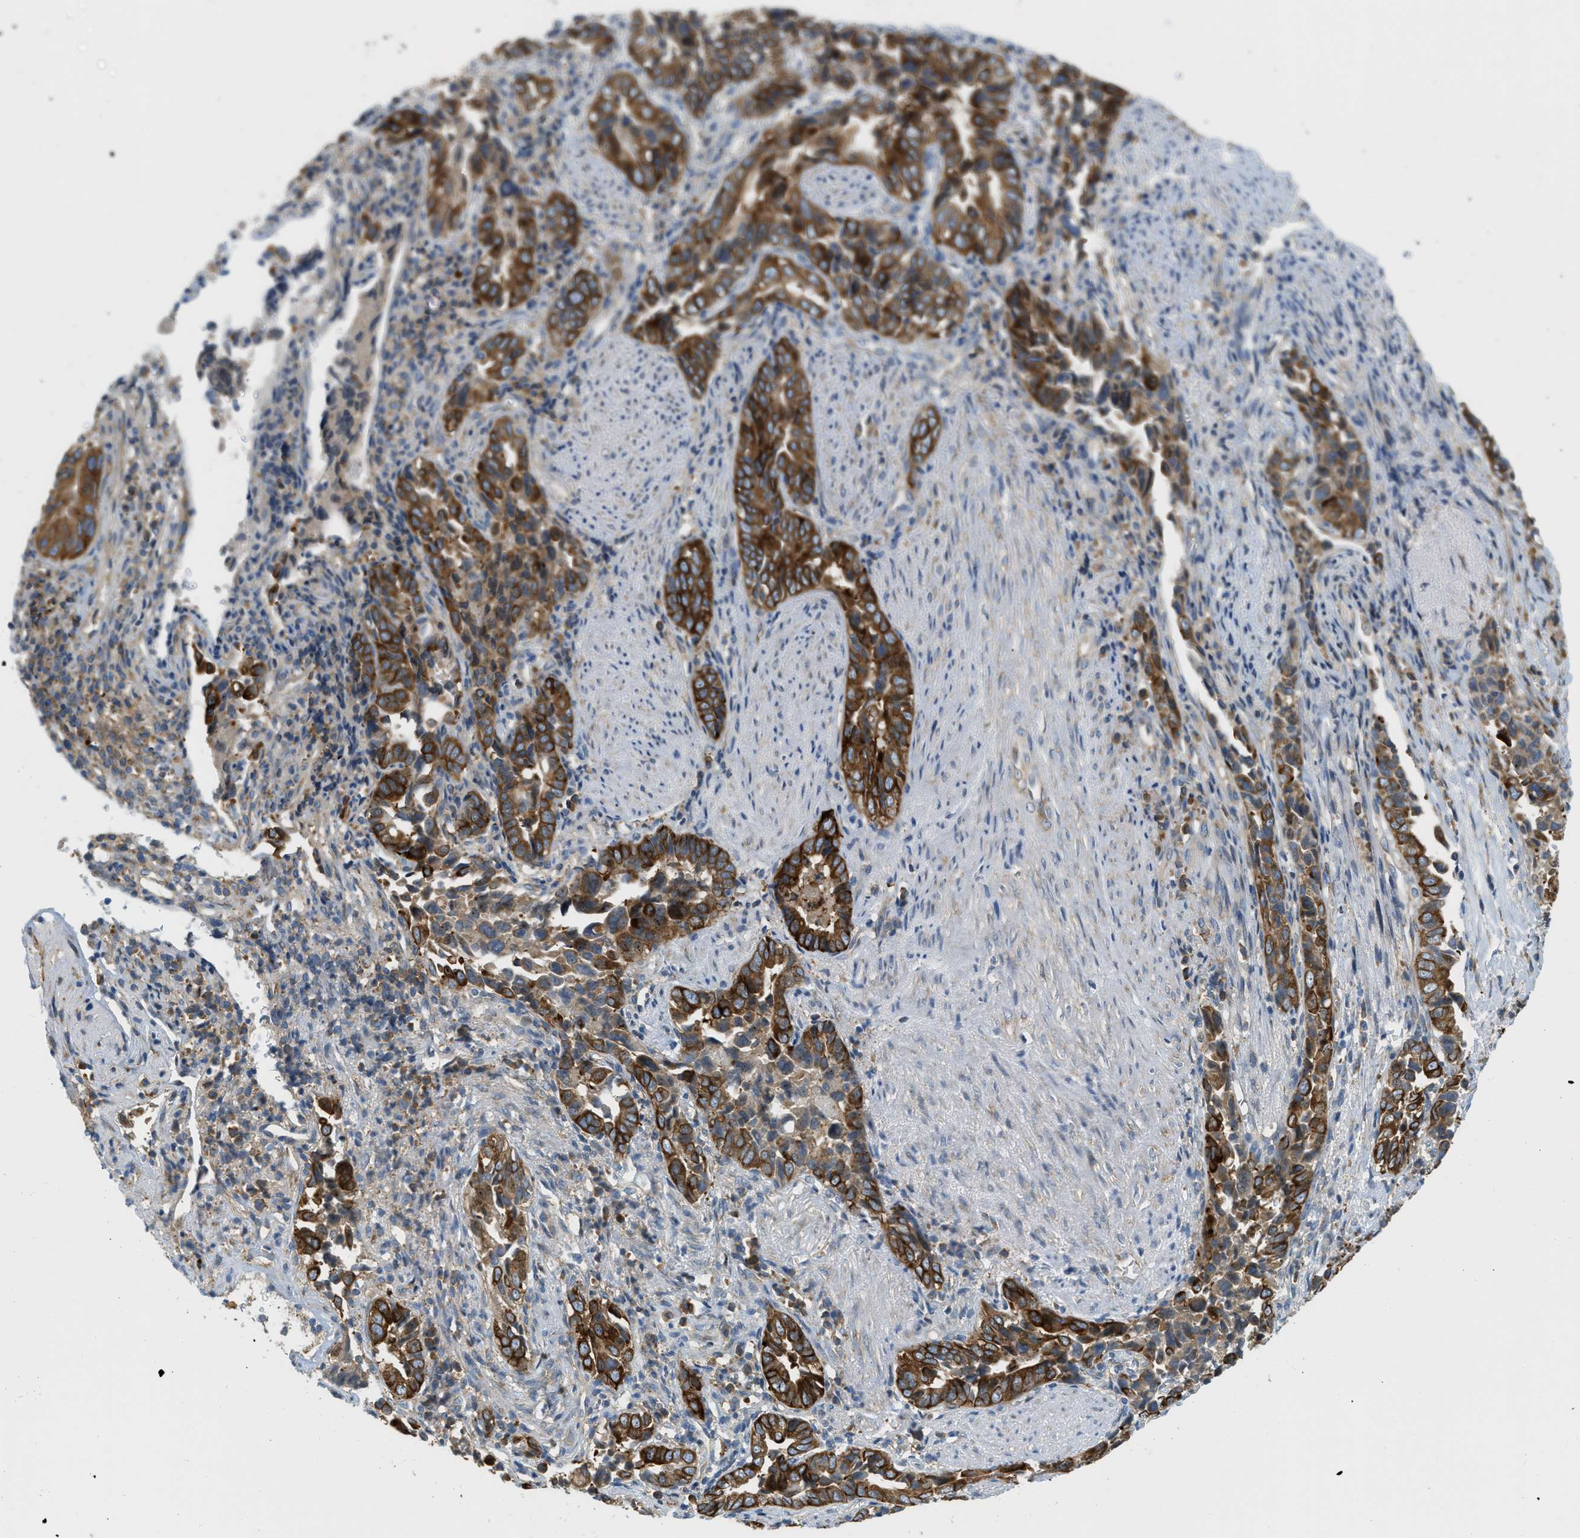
{"staining": {"intensity": "strong", "quantity": "25%-75%", "location": "cytoplasmic/membranous"}, "tissue": "liver cancer", "cell_type": "Tumor cells", "image_type": "cancer", "snomed": [{"axis": "morphology", "description": "Cholangiocarcinoma"}, {"axis": "topography", "description": "Liver"}], "caption": "High-magnification brightfield microscopy of cholangiocarcinoma (liver) stained with DAB (3,3'-diaminobenzidine) (brown) and counterstained with hematoxylin (blue). tumor cells exhibit strong cytoplasmic/membranous expression is seen in approximately25%-75% of cells.", "gene": "ABCF1", "patient": {"sex": "female", "age": 79}}